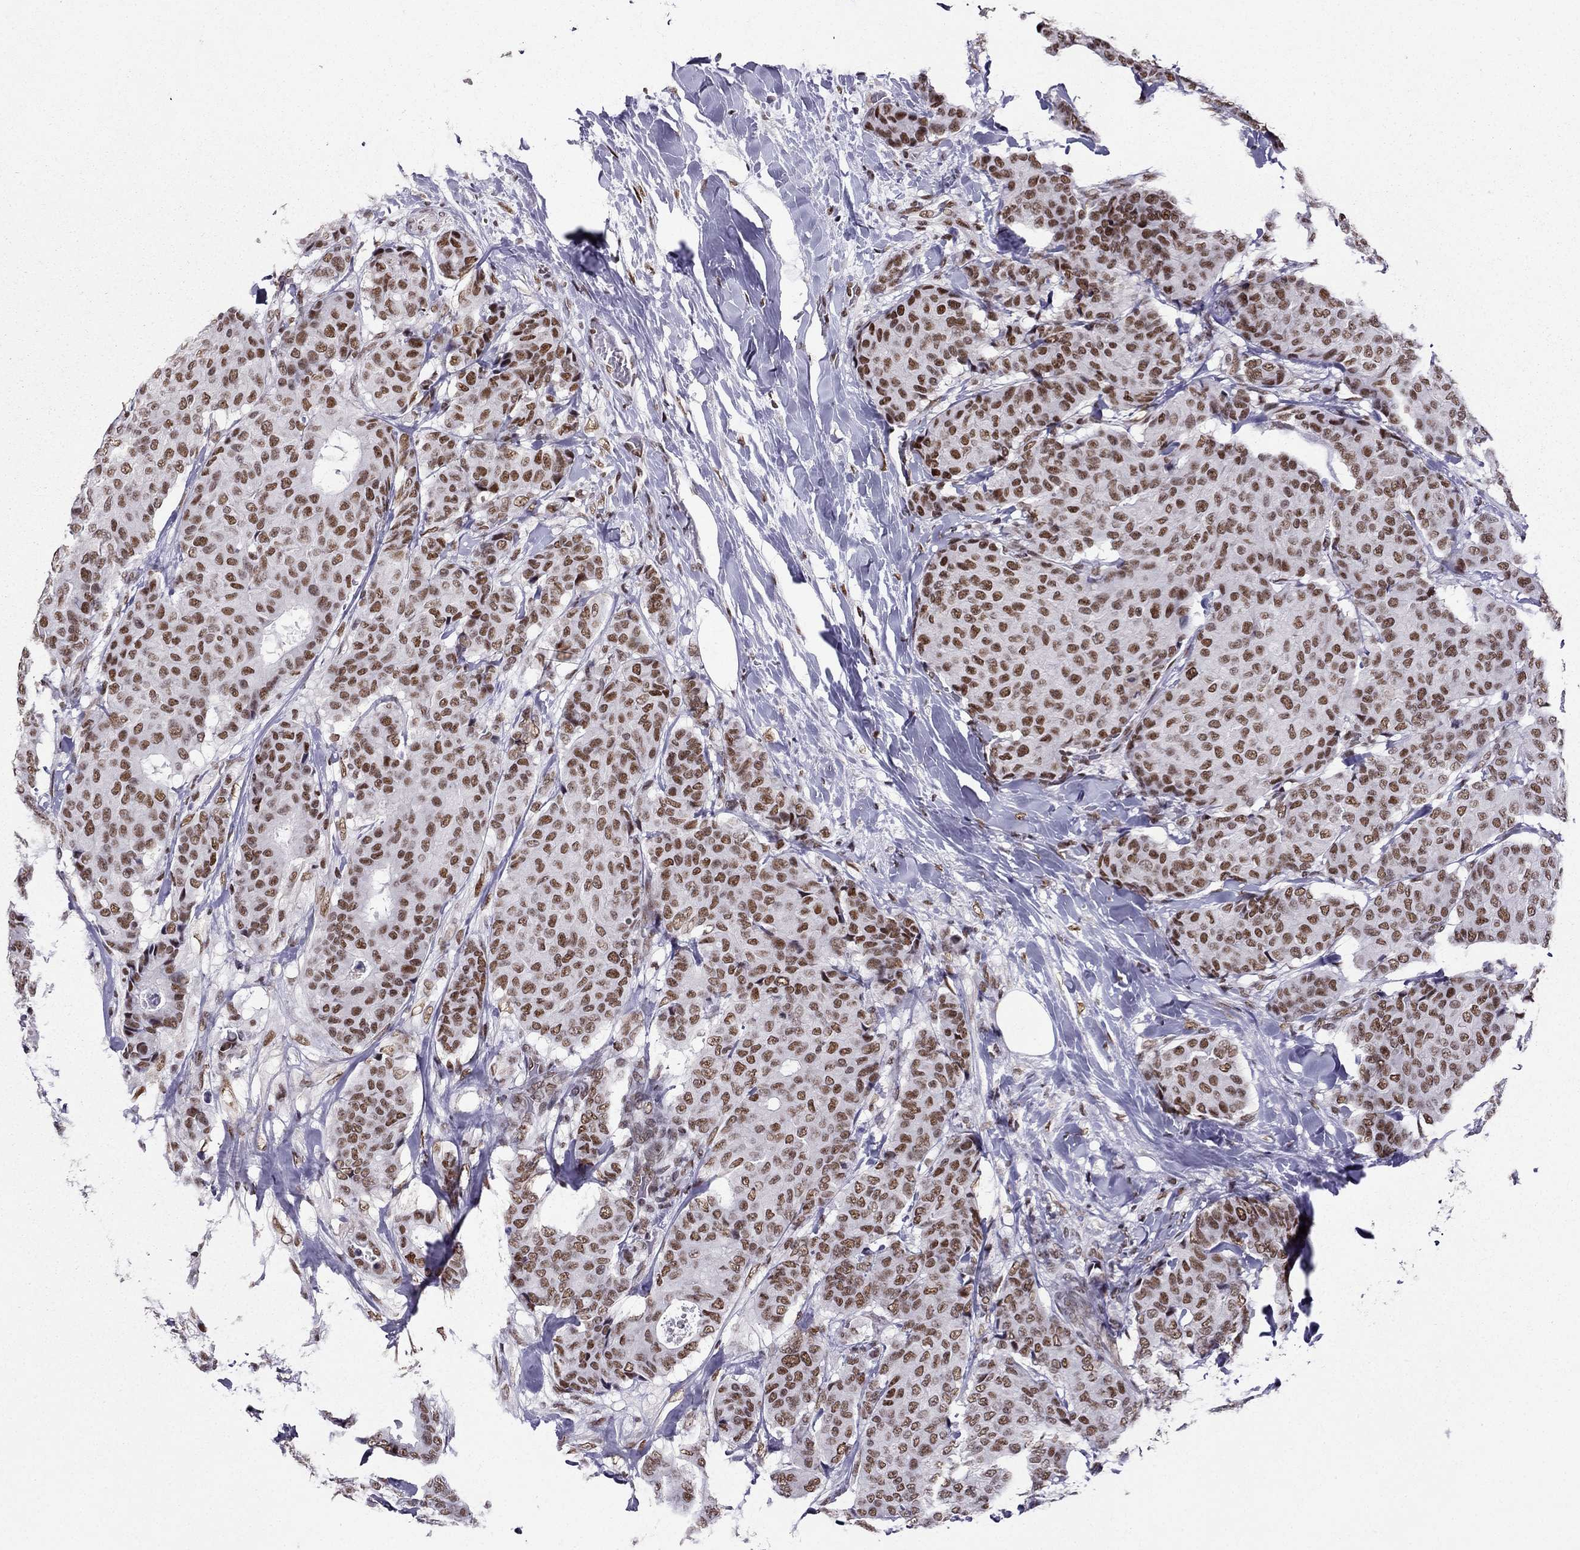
{"staining": {"intensity": "moderate", "quantity": ">75%", "location": "nuclear"}, "tissue": "breast cancer", "cell_type": "Tumor cells", "image_type": "cancer", "snomed": [{"axis": "morphology", "description": "Duct carcinoma"}, {"axis": "topography", "description": "Breast"}], "caption": "Breast cancer stained with immunohistochemistry demonstrates moderate nuclear positivity in about >75% of tumor cells. The staining is performed using DAB (3,3'-diaminobenzidine) brown chromogen to label protein expression. The nuclei are counter-stained blue using hematoxylin.", "gene": "ZNF420", "patient": {"sex": "female", "age": 75}}